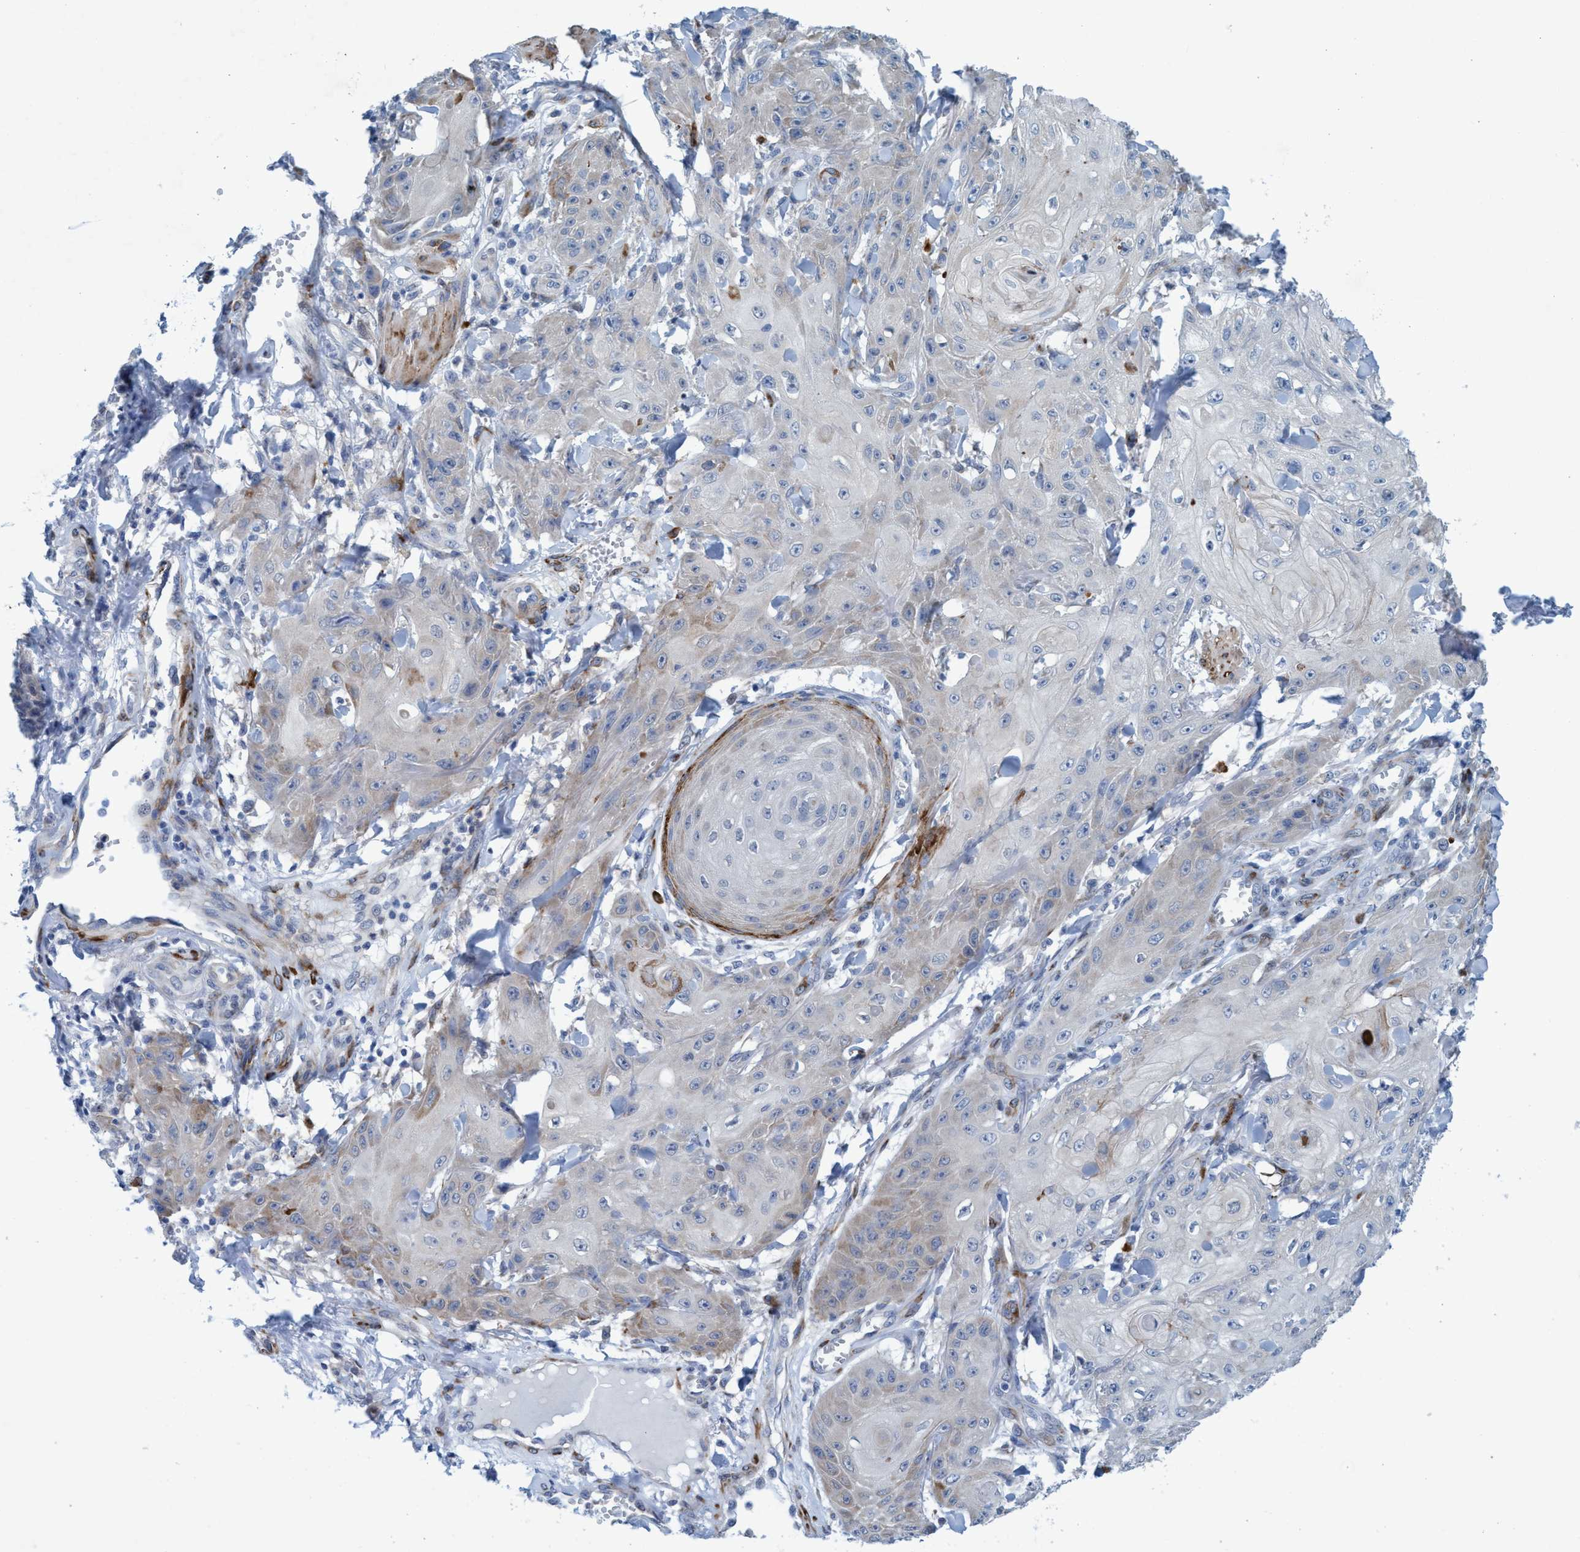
{"staining": {"intensity": "negative", "quantity": "none", "location": "none"}, "tissue": "skin cancer", "cell_type": "Tumor cells", "image_type": "cancer", "snomed": [{"axis": "morphology", "description": "Squamous cell carcinoma, NOS"}, {"axis": "topography", "description": "Skin"}], "caption": "Skin squamous cell carcinoma was stained to show a protein in brown. There is no significant staining in tumor cells.", "gene": "SLC43A2", "patient": {"sex": "male", "age": 74}}